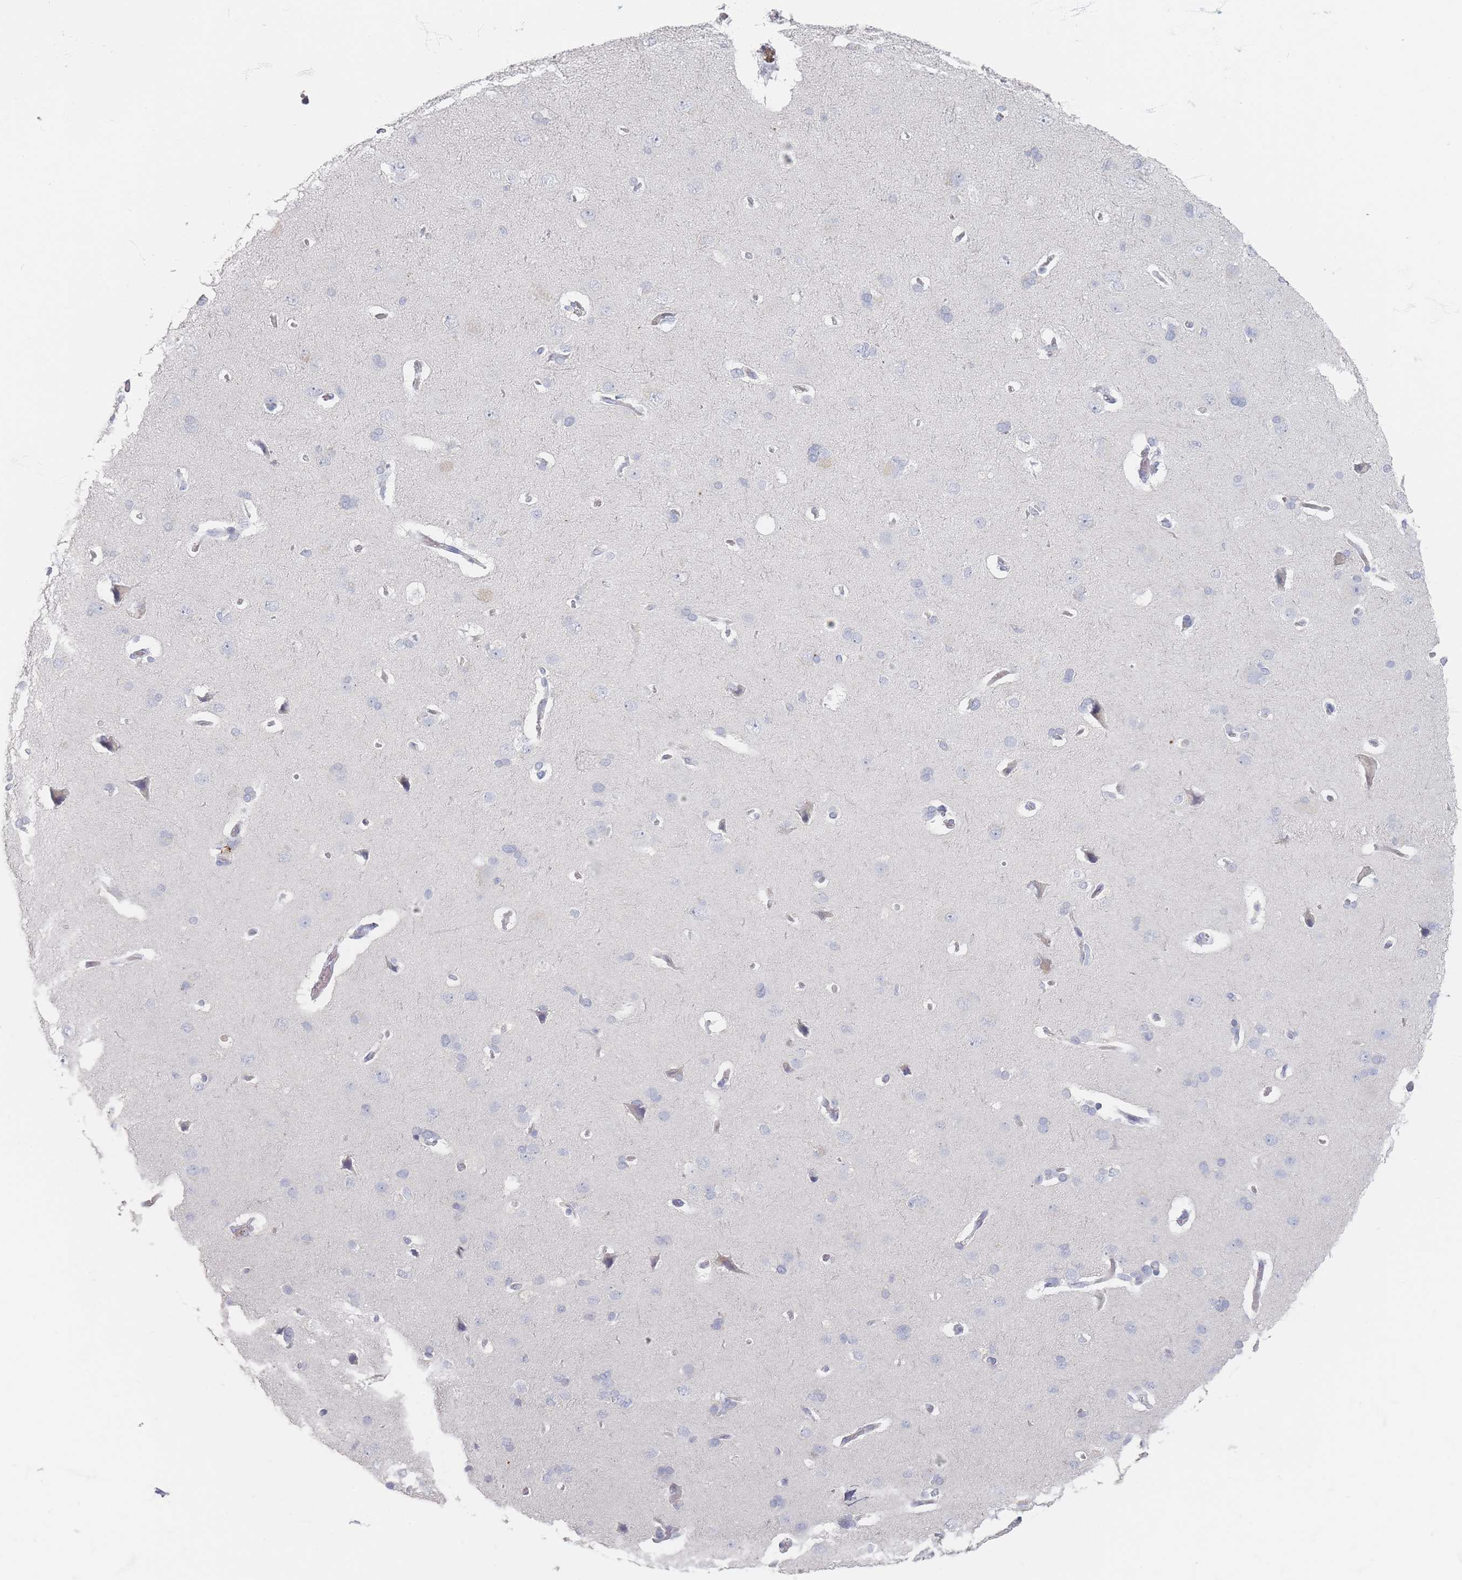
{"staining": {"intensity": "negative", "quantity": "none", "location": "none"}, "tissue": "cerebral cortex", "cell_type": "Endothelial cells", "image_type": "normal", "snomed": [{"axis": "morphology", "description": "Normal tissue, NOS"}, {"axis": "topography", "description": "Cerebral cortex"}], "caption": "Protein analysis of unremarkable cerebral cortex exhibits no significant positivity in endothelial cells. Brightfield microscopy of IHC stained with DAB (brown) and hematoxylin (blue), captured at high magnification.", "gene": "CD37", "patient": {"sex": "male", "age": 62}}